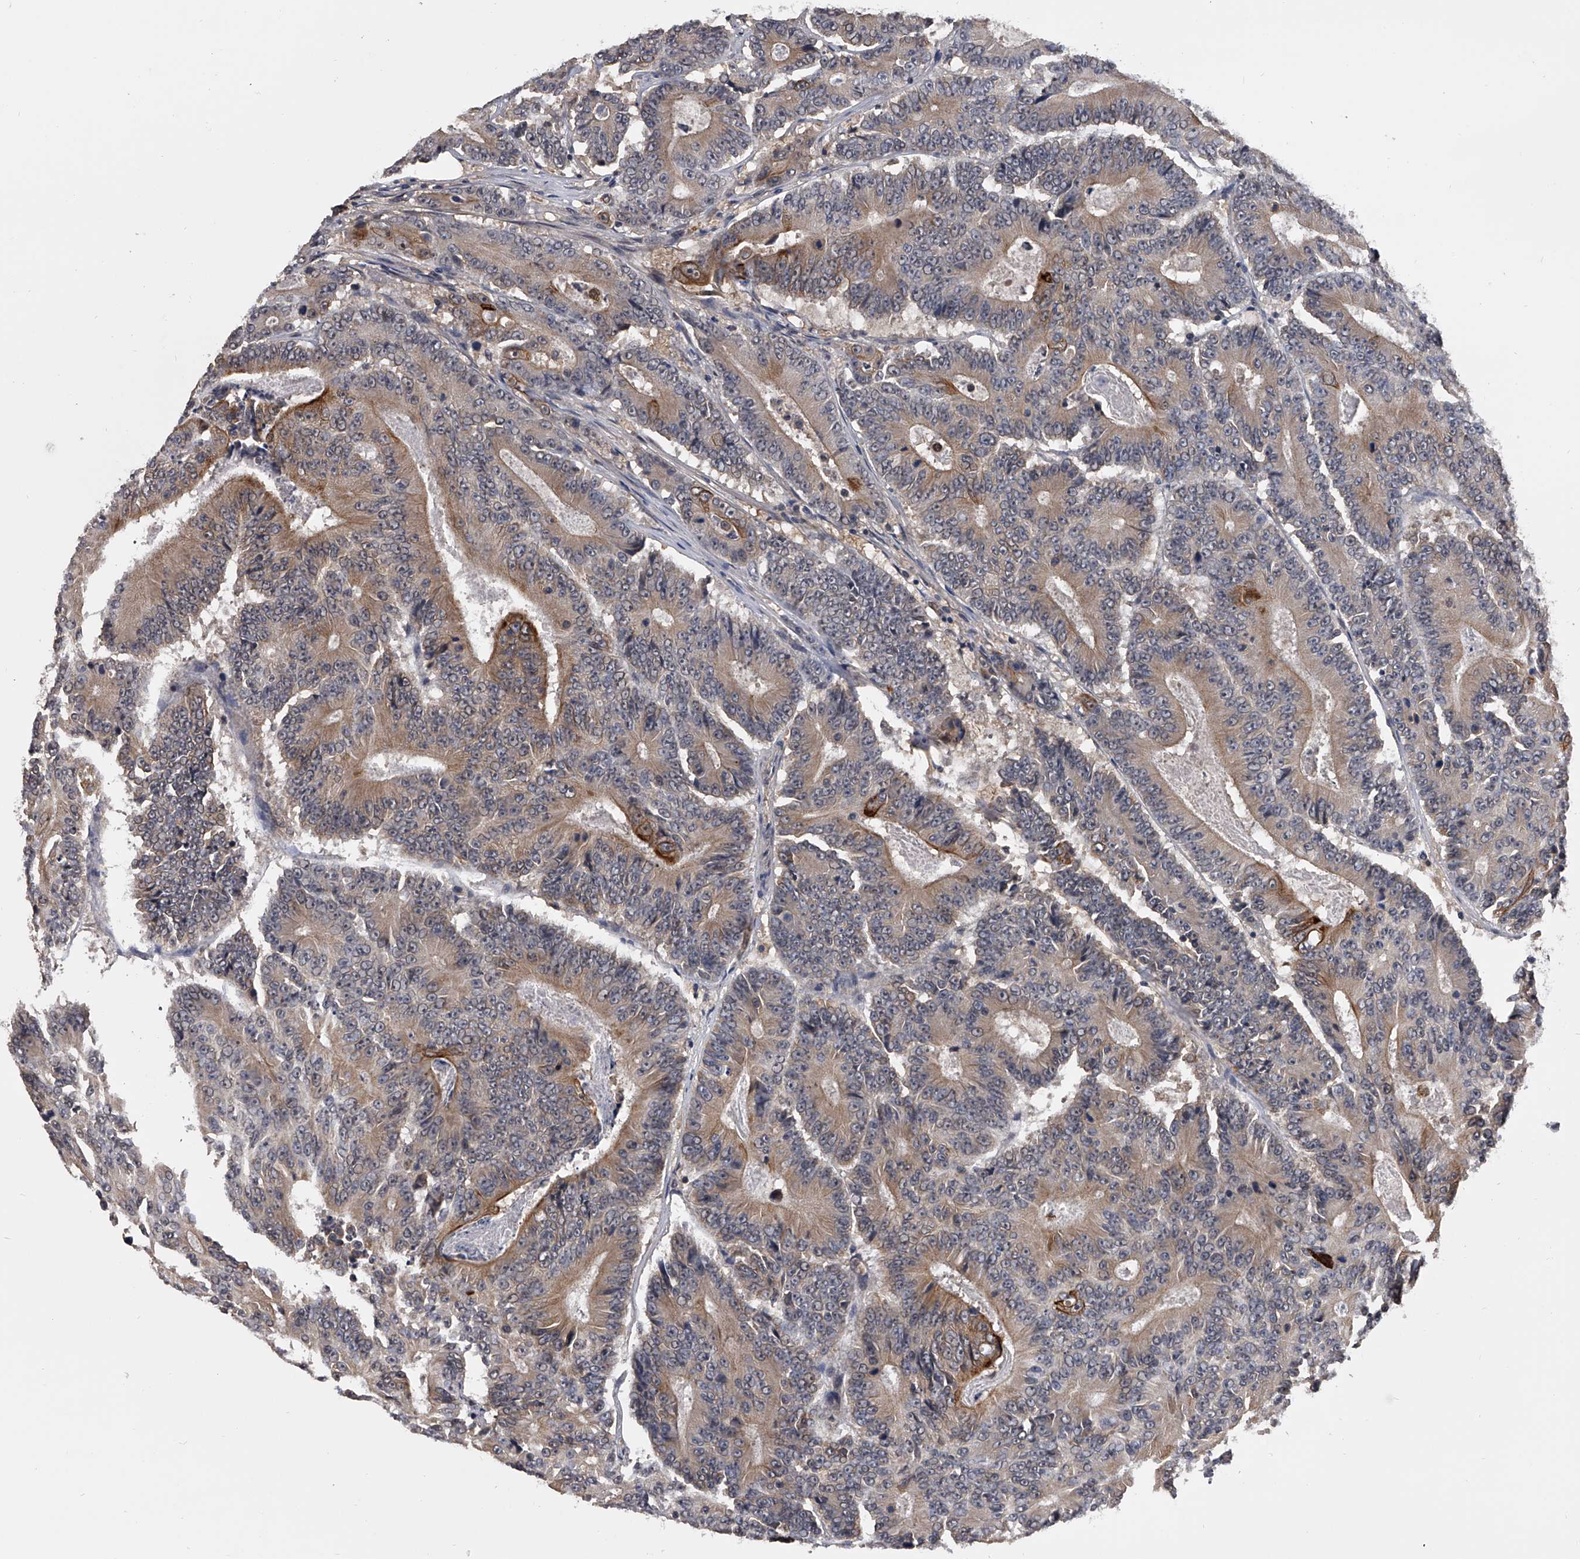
{"staining": {"intensity": "moderate", "quantity": "<25%", "location": "cytoplasmic/membranous"}, "tissue": "colorectal cancer", "cell_type": "Tumor cells", "image_type": "cancer", "snomed": [{"axis": "morphology", "description": "Adenocarcinoma, NOS"}, {"axis": "topography", "description": "Colon"}], "caption": "Colorectal cancer stained with DAB immunohistochemistry (IHC) shows low levels of moderate cytoplasmic/membranous expression in about <25% of tumor cells.", "gene": "EFCAB7", "patient": {"sex": "male", "age": 83}}